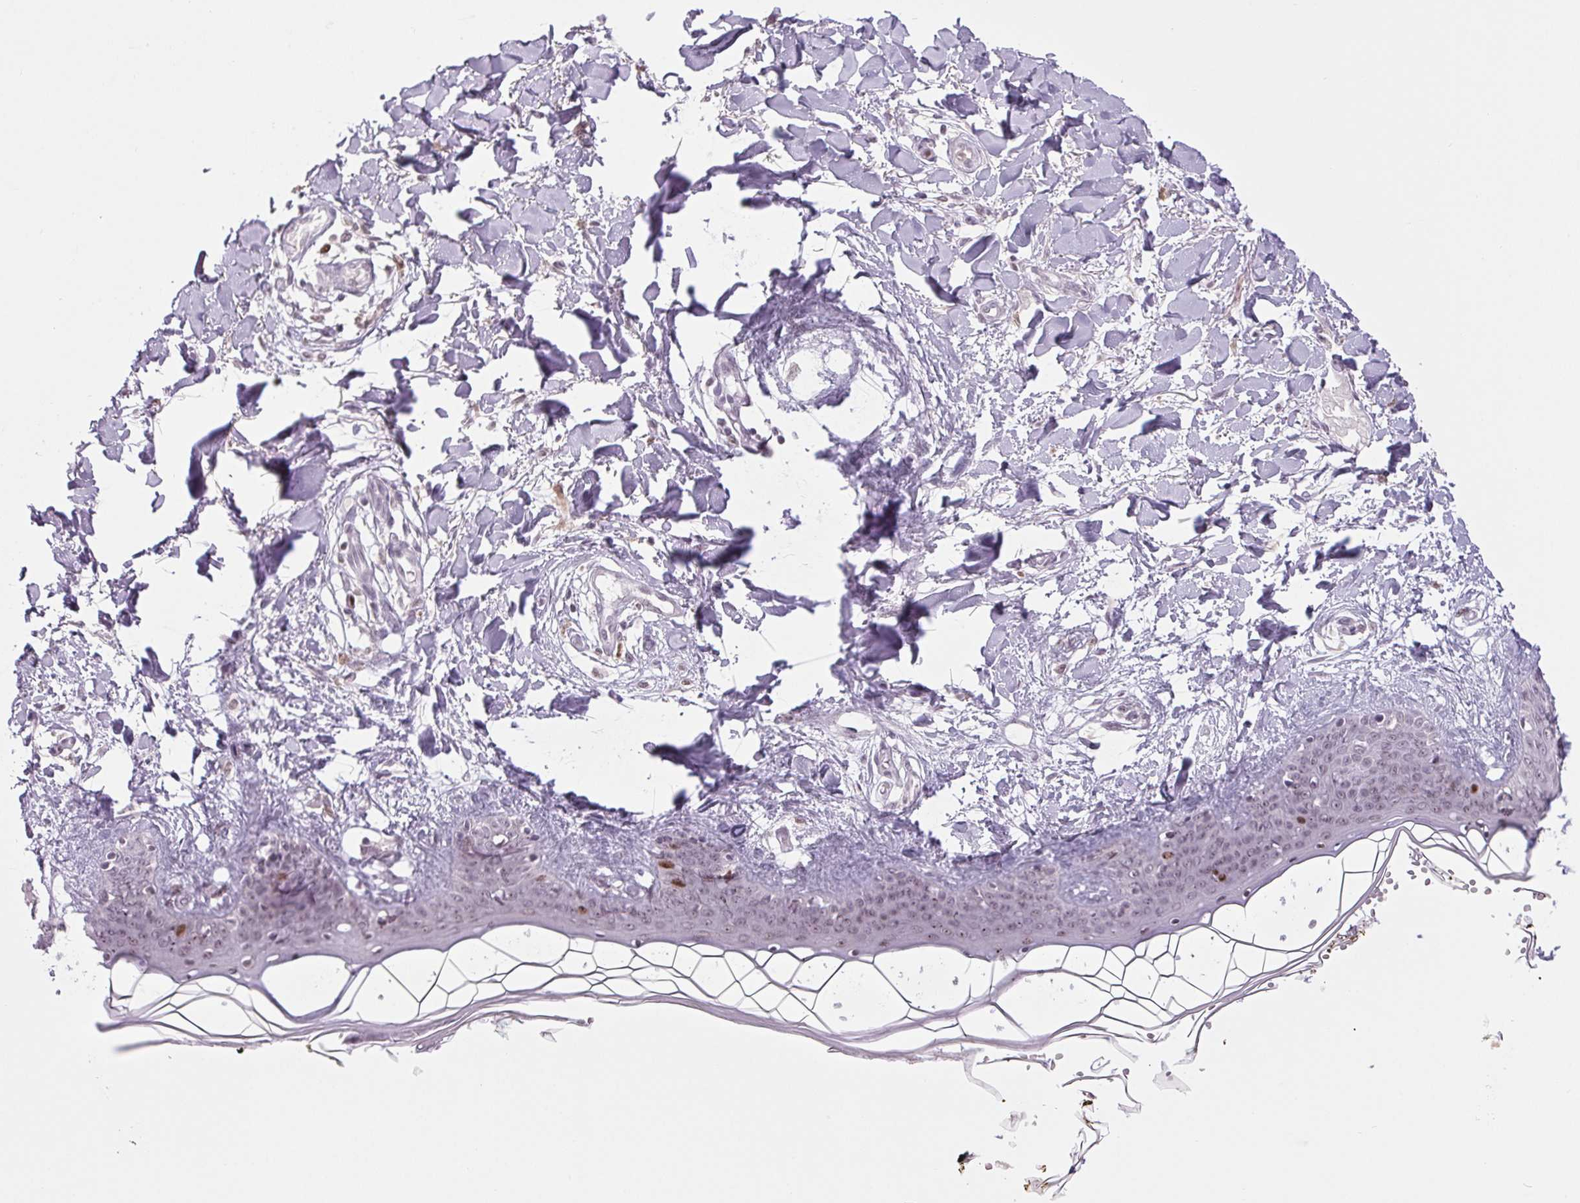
{"staining": {"intensity": "negative", "quantity": "none", "location": "none"}, "tissue": "skin", "cell_type": "Fibroblasts", "image_type": "normal", "snomed": [{"axis": "morphology", "description": "Normal tissue, NOS"}, {"axis": "topography", "description": "Skin"}], "caption": "This is a micrograph of IHC staining of unremarkable skin, which shows no staining in fibroblasts. The staining is performed using DAB (3,3'-diaminobenzidine) brown chromogen with nuclei counter-stained in using hematoxylin.", "gene": "SMIM6", "patient": {"sex": "female", "age": 34}}